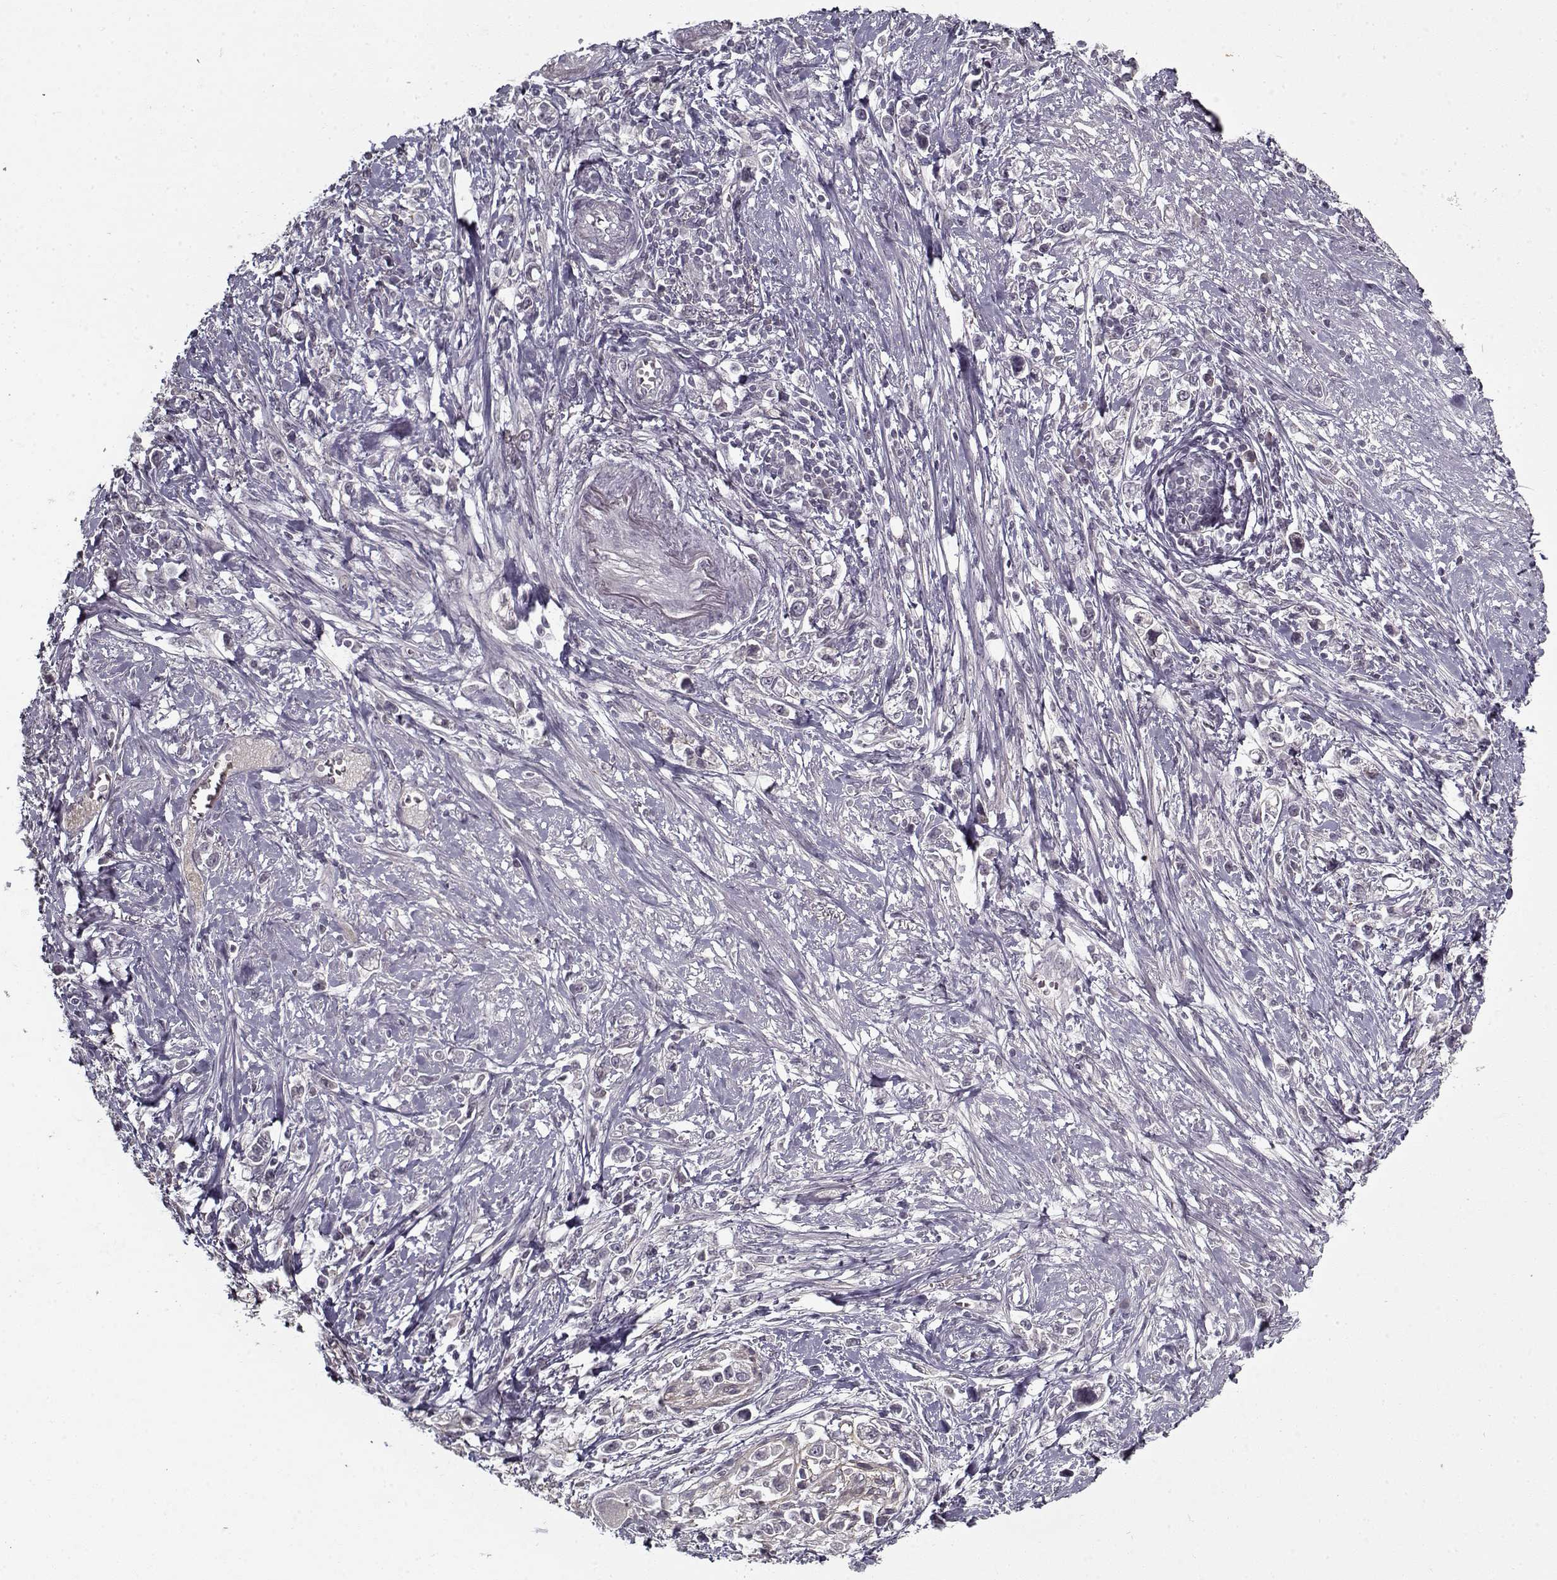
{"staining": {"intensity": "negative", "quantity": "none", "location": "none"}, "tissue": "stomach cancer", "cell_type": "Tumor cells", "image_type": "cancer", "snomed": [{"axis": "morphology", "description": "Adenocarcinoma, NOS"}, {"axis": "topography", "description": "Stomach"}], "caption": "Micrograph shows no protein expression in tumor cells of stomach adenocarcinoma tissue.", "gene": "LAMA2", "patient": {"sex": "male", "age": 63}}